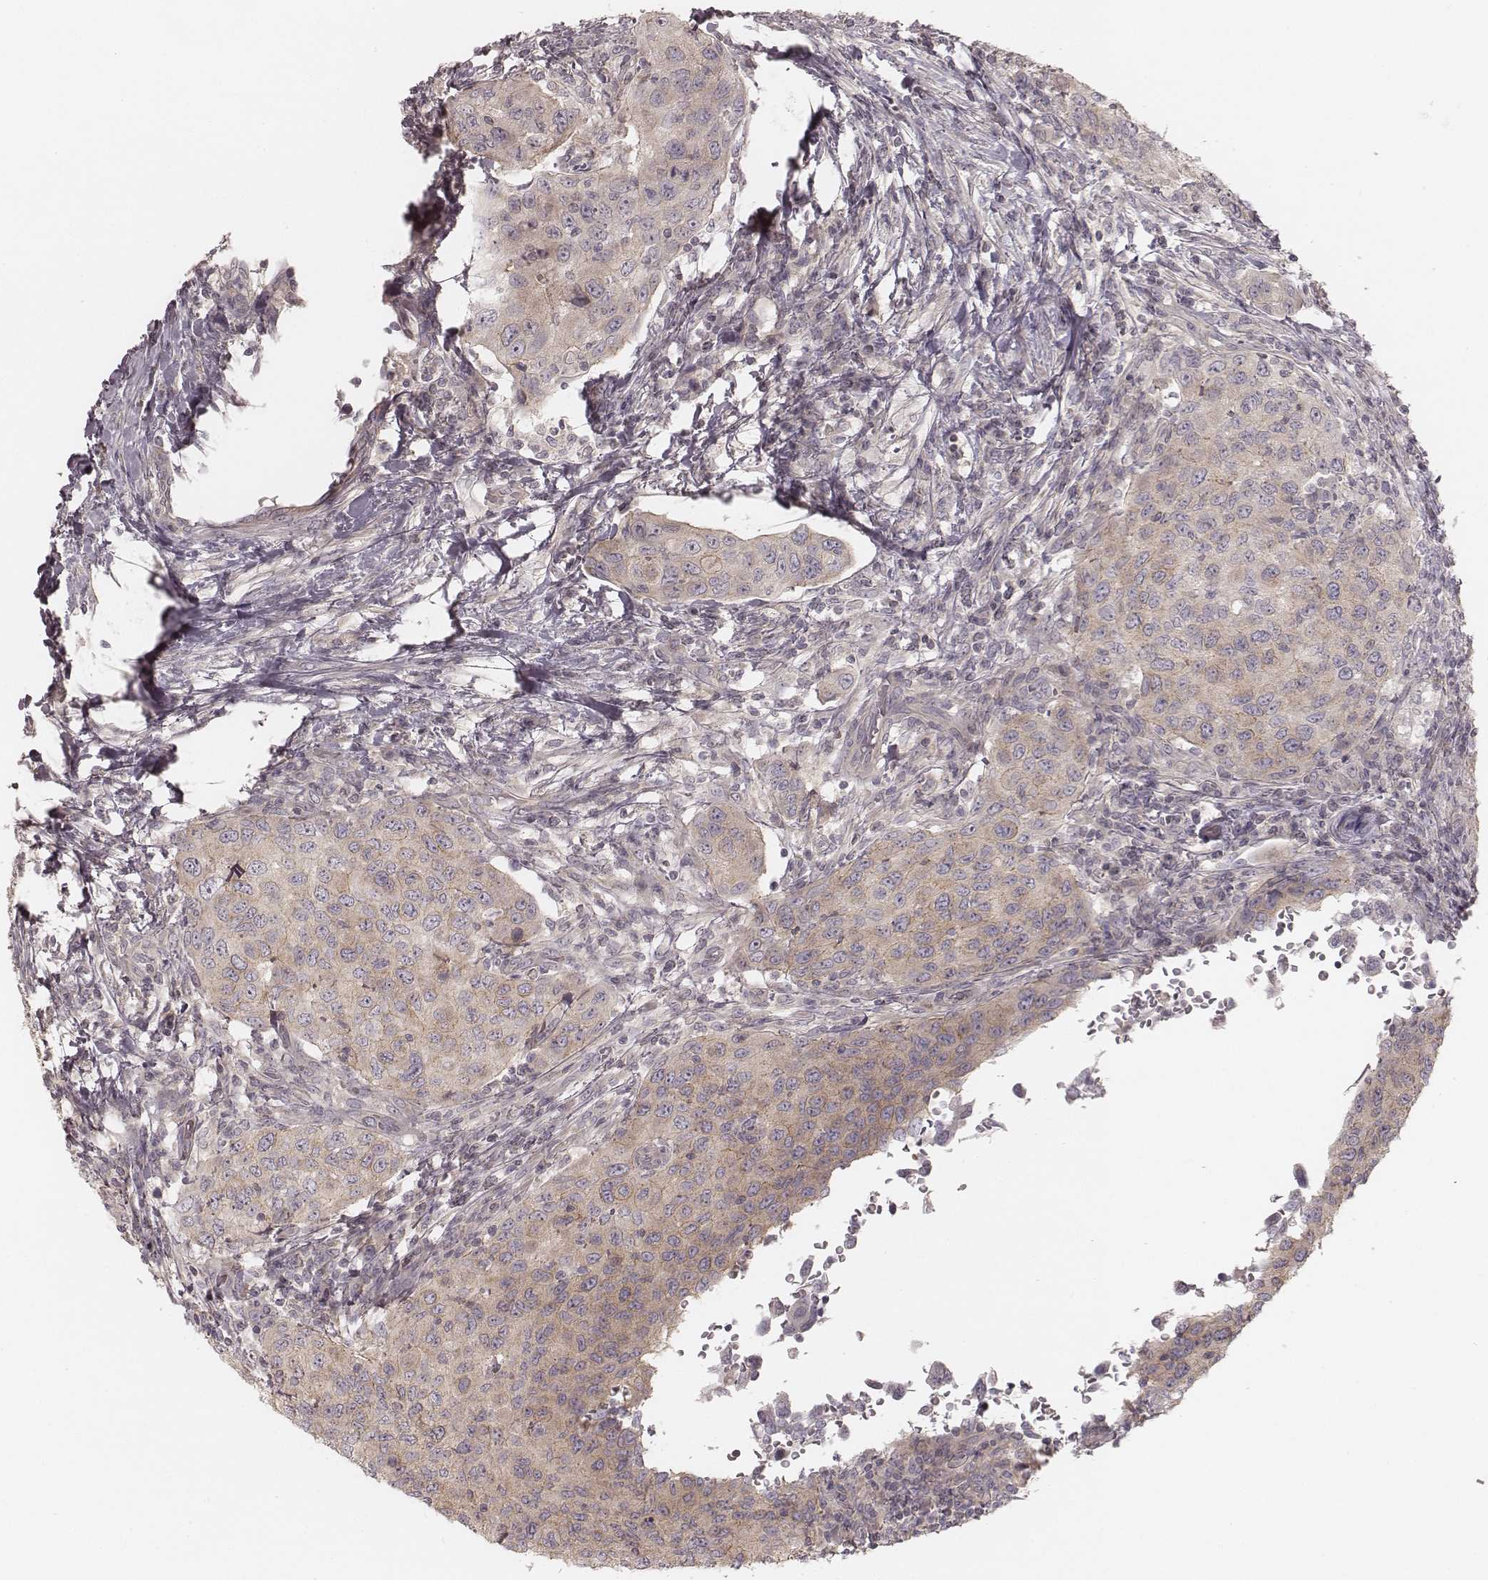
{"staining": {"intensity": "weak", "quantity": ">75%", "location": "cytoplasmic/membranous"}, "tissue": "urothelial cancer", "cell_type": "Tumor cells", "image_type": "cancer", "snomed": [{"axis": "morphology", "description": "Urothelial carcinoma, High grade"}, {"axis": "topography", "description": "Urinary bladder"}], "caption": "Protein expression by immunohistochemistry exhibits weak cytoplasmic/membranous expression in about >75% of tumor cells in high-grade urothelial carcinoma.", "gene": "TDRD5", "patient": {"sex": "female", "age": 78}}